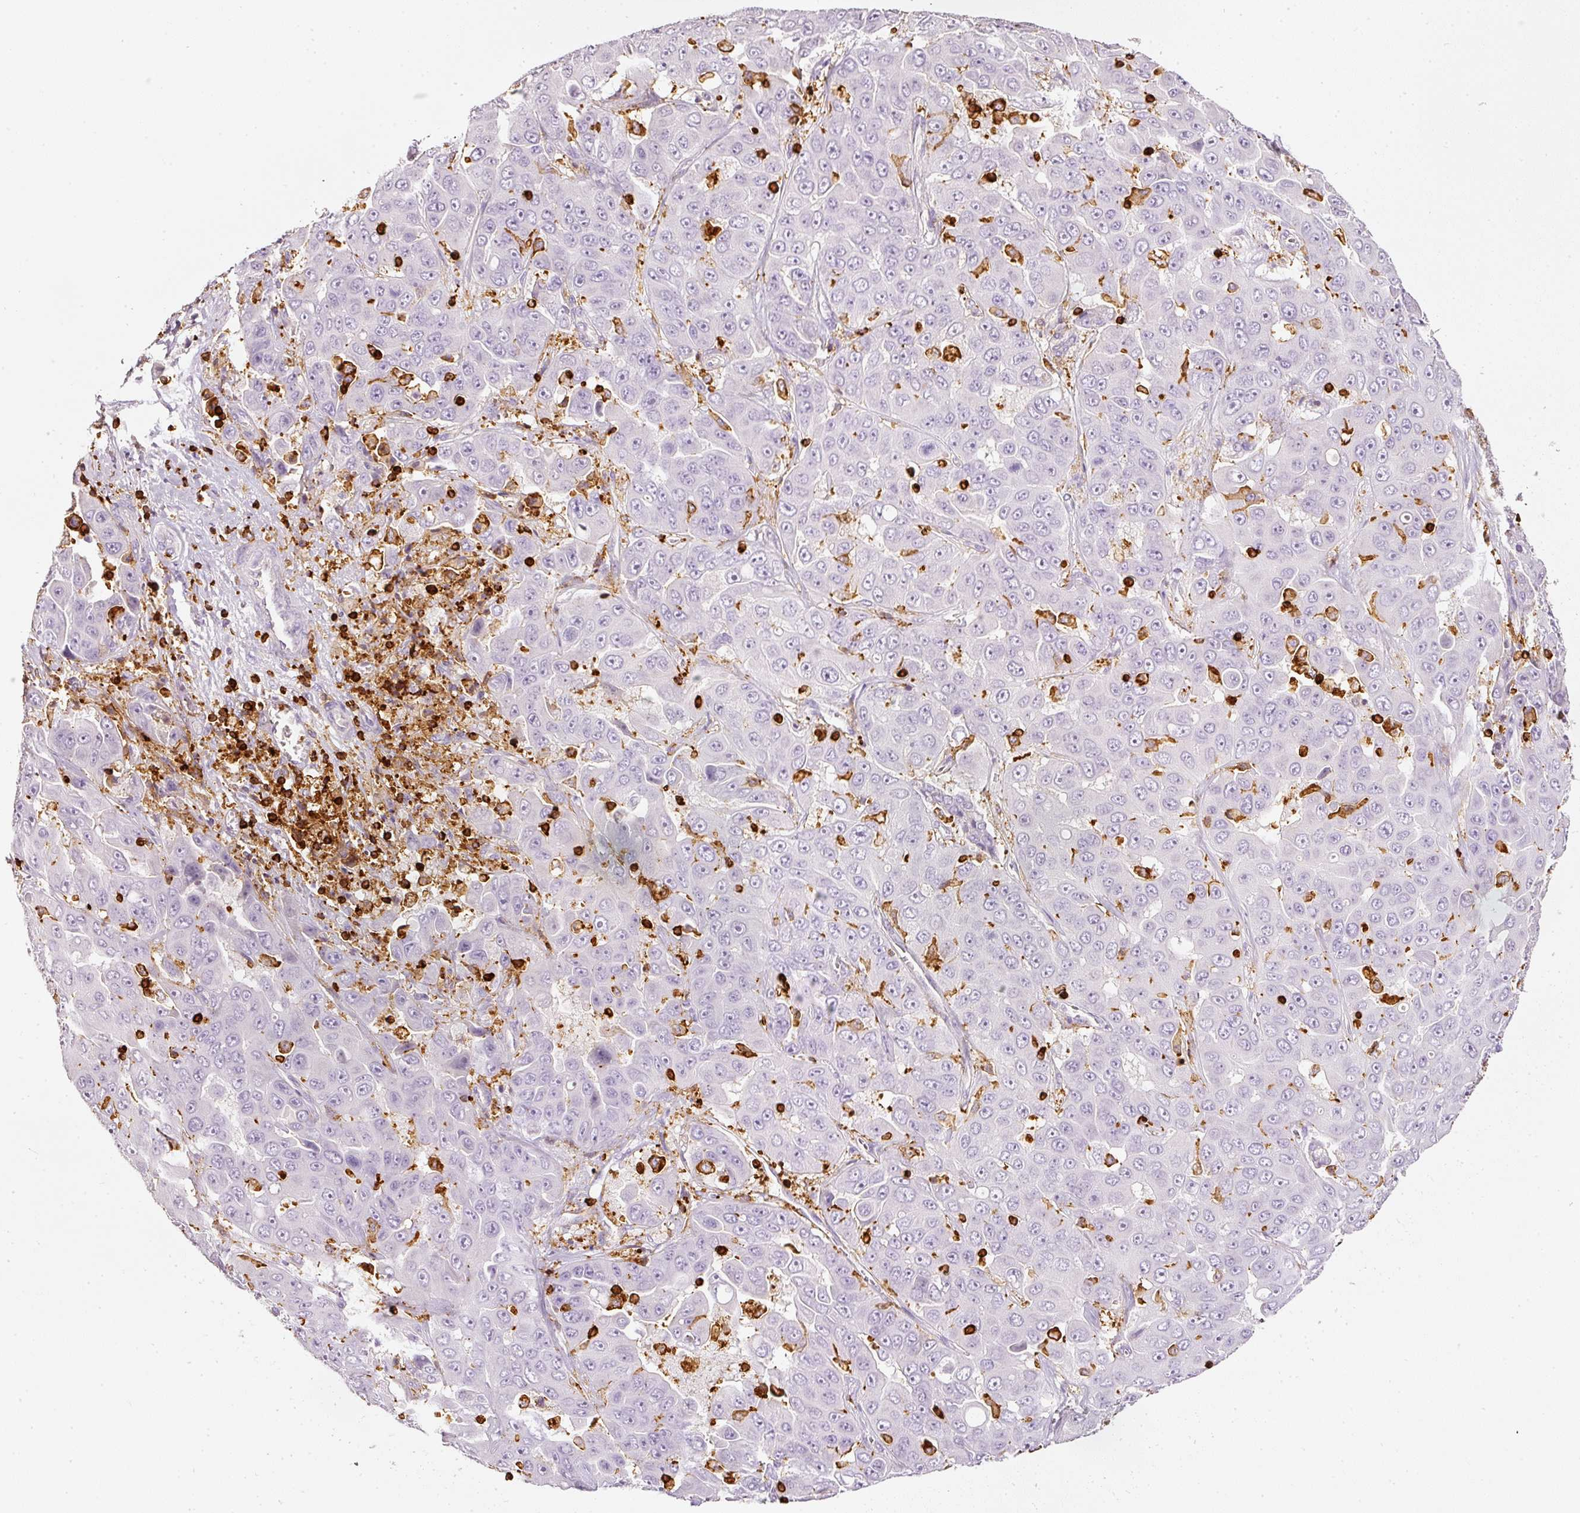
{"staining": {"intensity": "negative", "quantity": "none", "location": "none"}, "tissue": "liver cancer", "cell_type": "Tumor cells", "image_type": "cancer", "snomed": [{"axis": "morphology", "description": "Cholangiocarcinoma"}, {"axis": "topography", "description": "Liver"}], "caption": "Protein analysis of cholangiocarcinoma (liver) exhibits no significant positivity in tumor cells. (DAB immunohistochemistry with hematoxylin counter stain).", "gene": "EVL", "patient": {"sex": "female", "age": 52}}